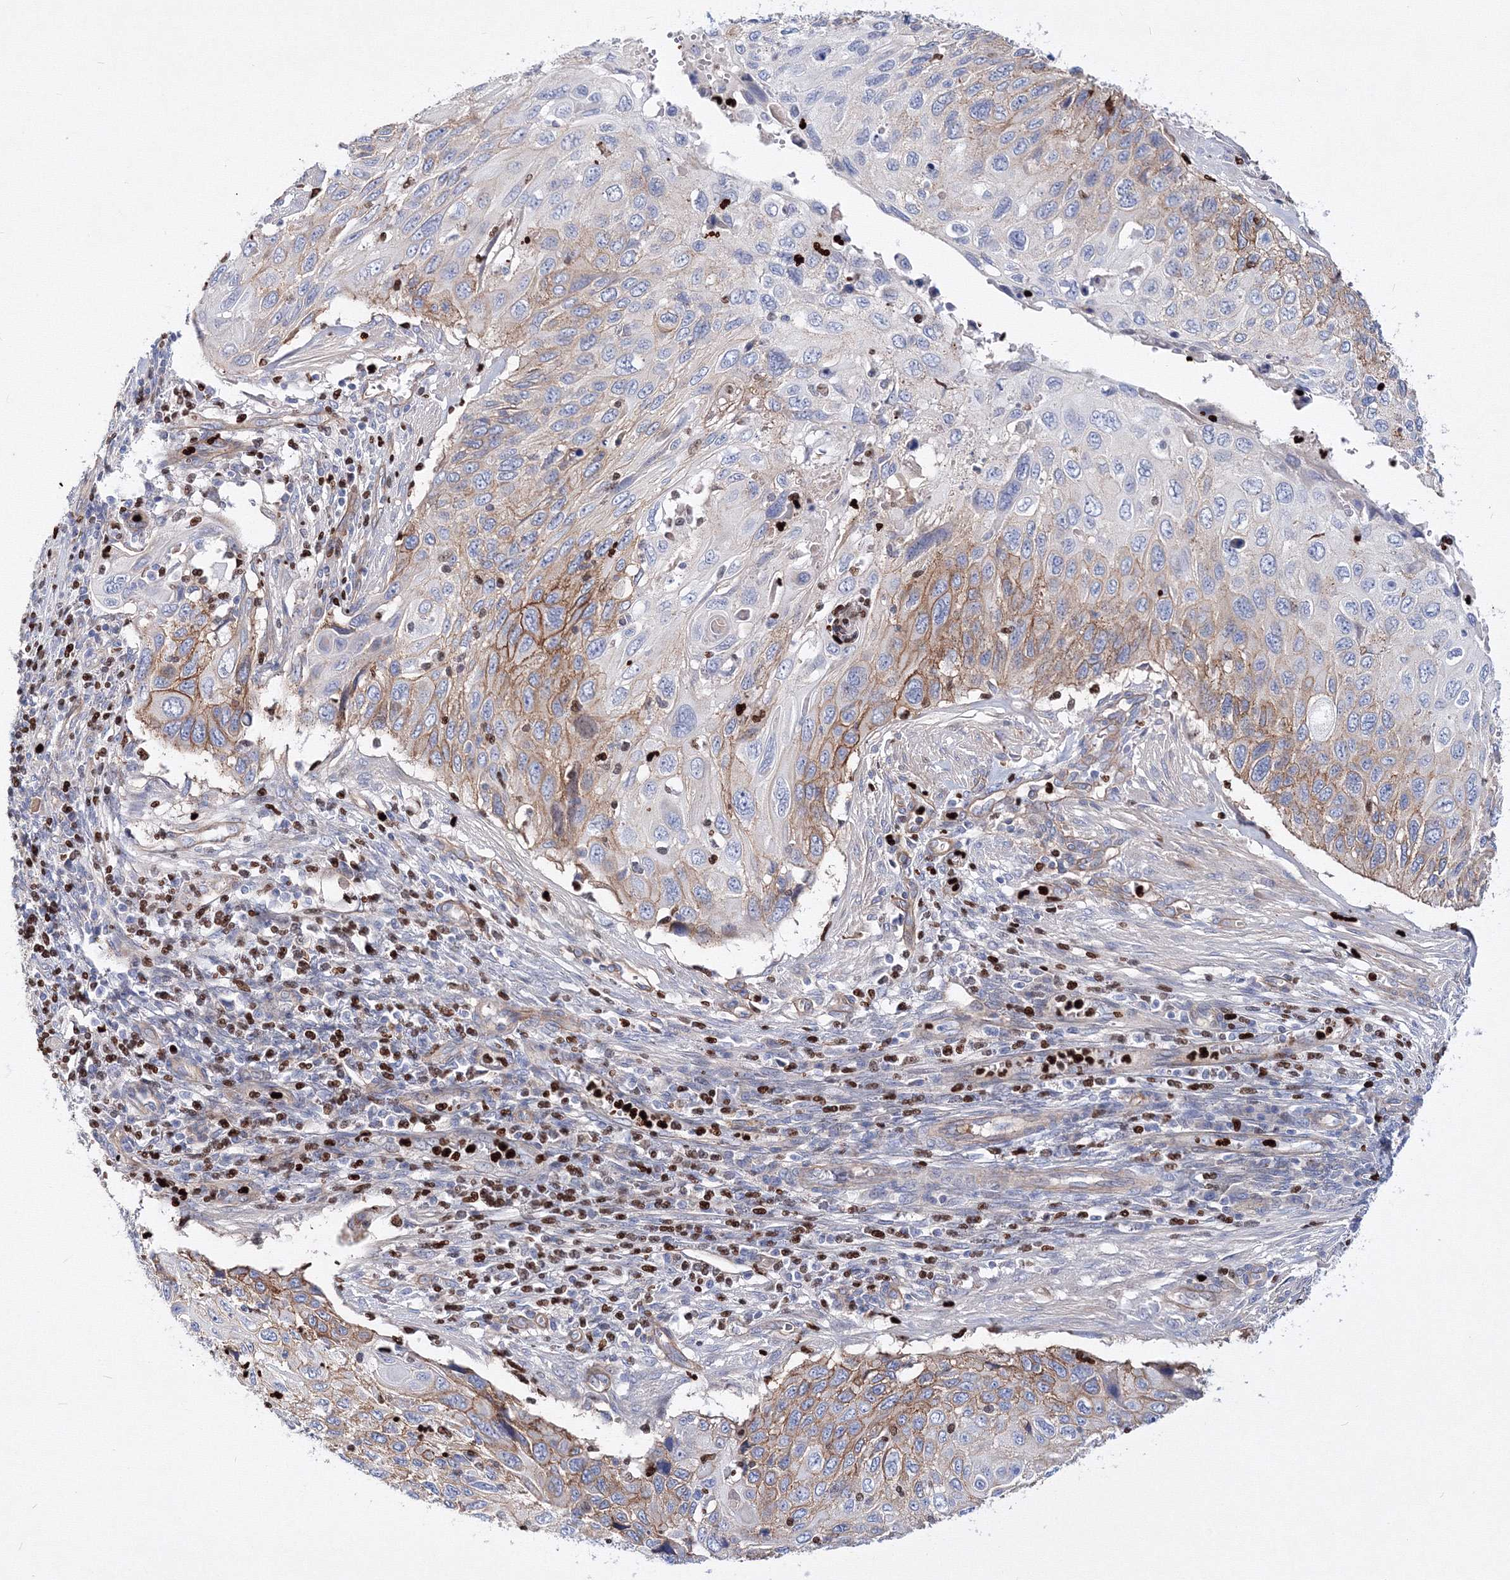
{"staining": {"intensity": "moderate", "quantity": "25%-75%", "location": "cytoplasmic/membranous"}, "tissue": "cervical cancer", "cell_type": "Tumor cells", "image_type": "cancer", "snomed": [{"axis": "morphology", "description": "Squamous cell carcinoma, NOS"}, {"axis": "topography", "description": "Cervix"}], "caption": "Immunohistochemical staining of human cervical cancer (squamous cell carcinoma) exhibits medium levels of moderate cytoplasmic/membranous protein positivity in approximately 25%-75% of tumor cells.", "gene": "C11orf52", "patient": {"sex": "female", "age": 70}}